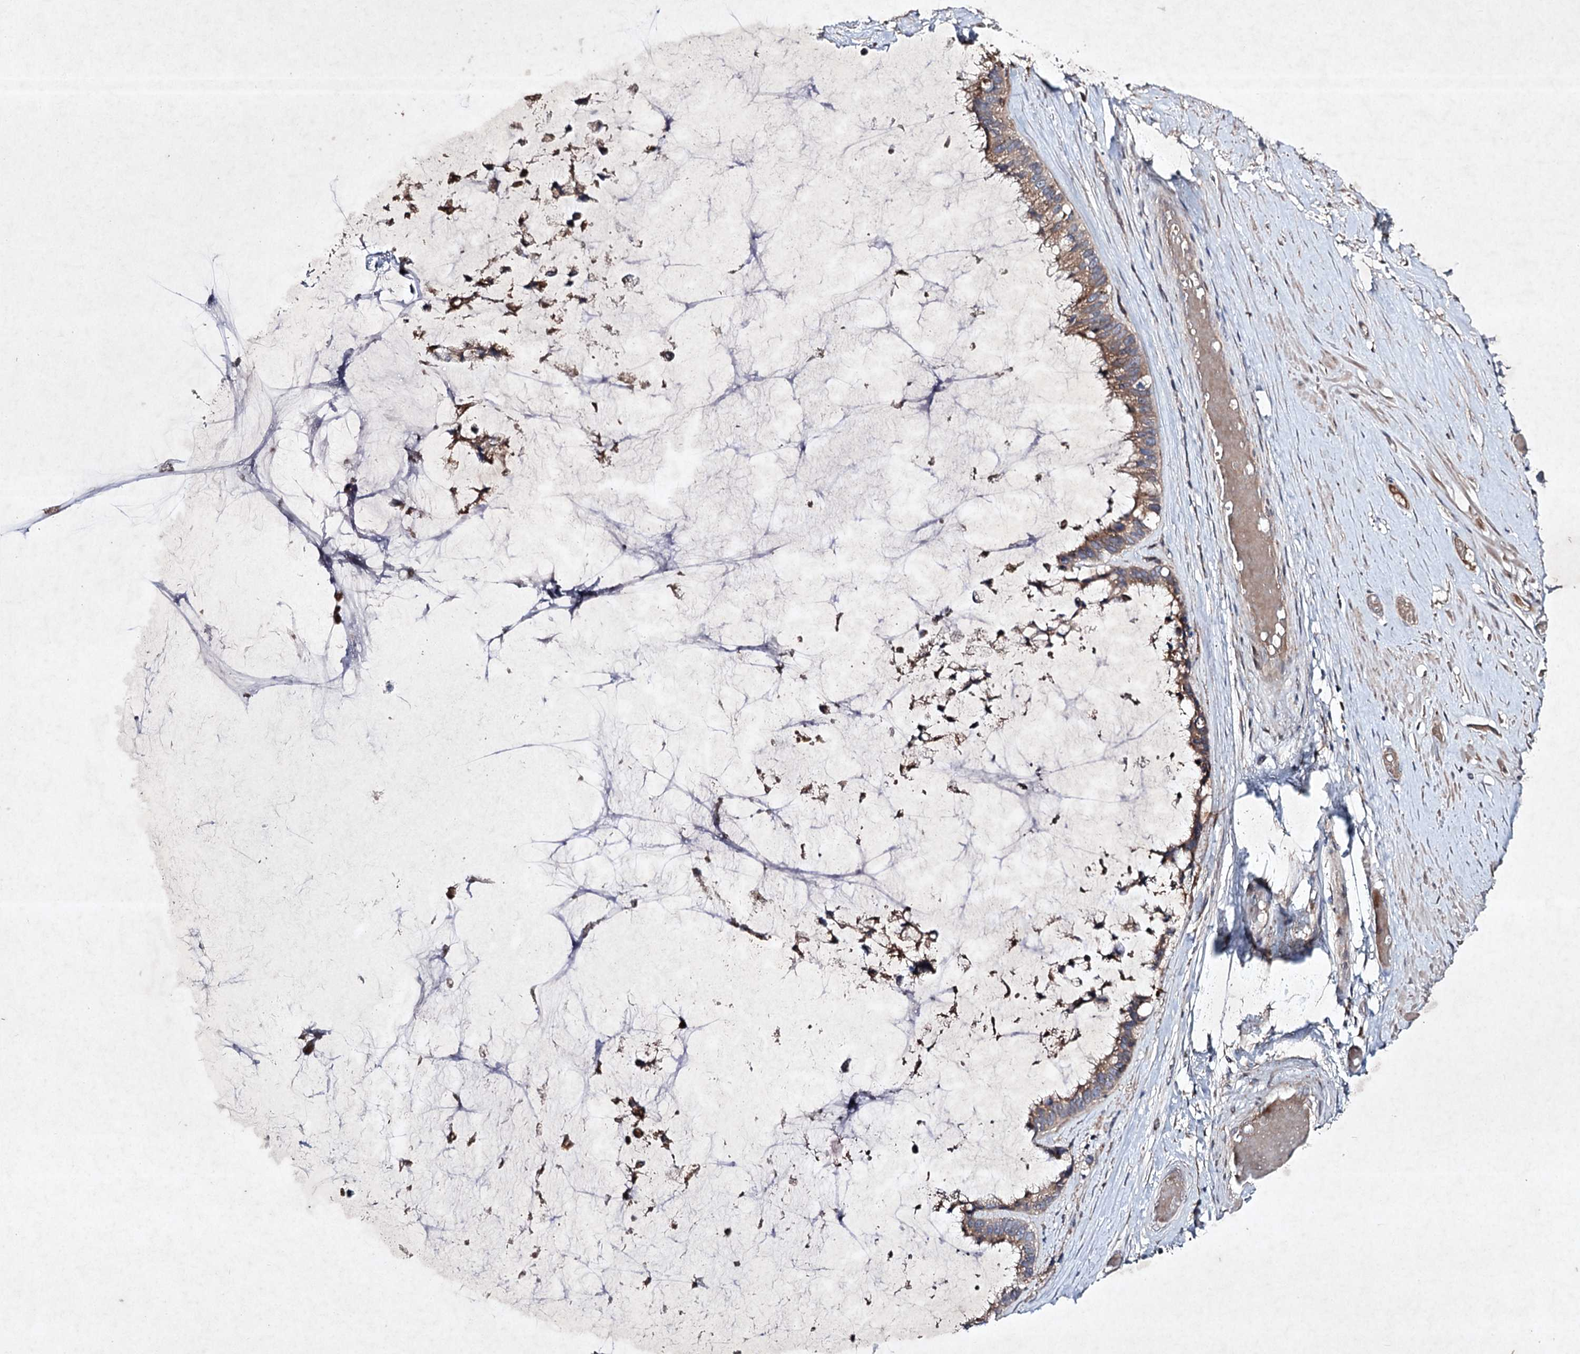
{"staining": {"intensity": "moderate", "quantity": ">75%", "location": "cytoplasmic/membranous"}, "tissue": "ovarian cancer", "cell_type": "Tumor cells", "image_type": "cancer", "snomed": [{"axis": "morphology", "description": "Cystadenocarcinoma, mucinous, NOS"}, {"axis": "topography", "description": "Ovary"}], "caption": "Brown immunohistochemical staining in mucinous cystadenocarcinoma (ovarian) exhibits moderate cytoplasmic/membranous expression in about >75% of tumor cells.", "gene": "ALG9", "patient": {"sex": "female", "age": 39}}